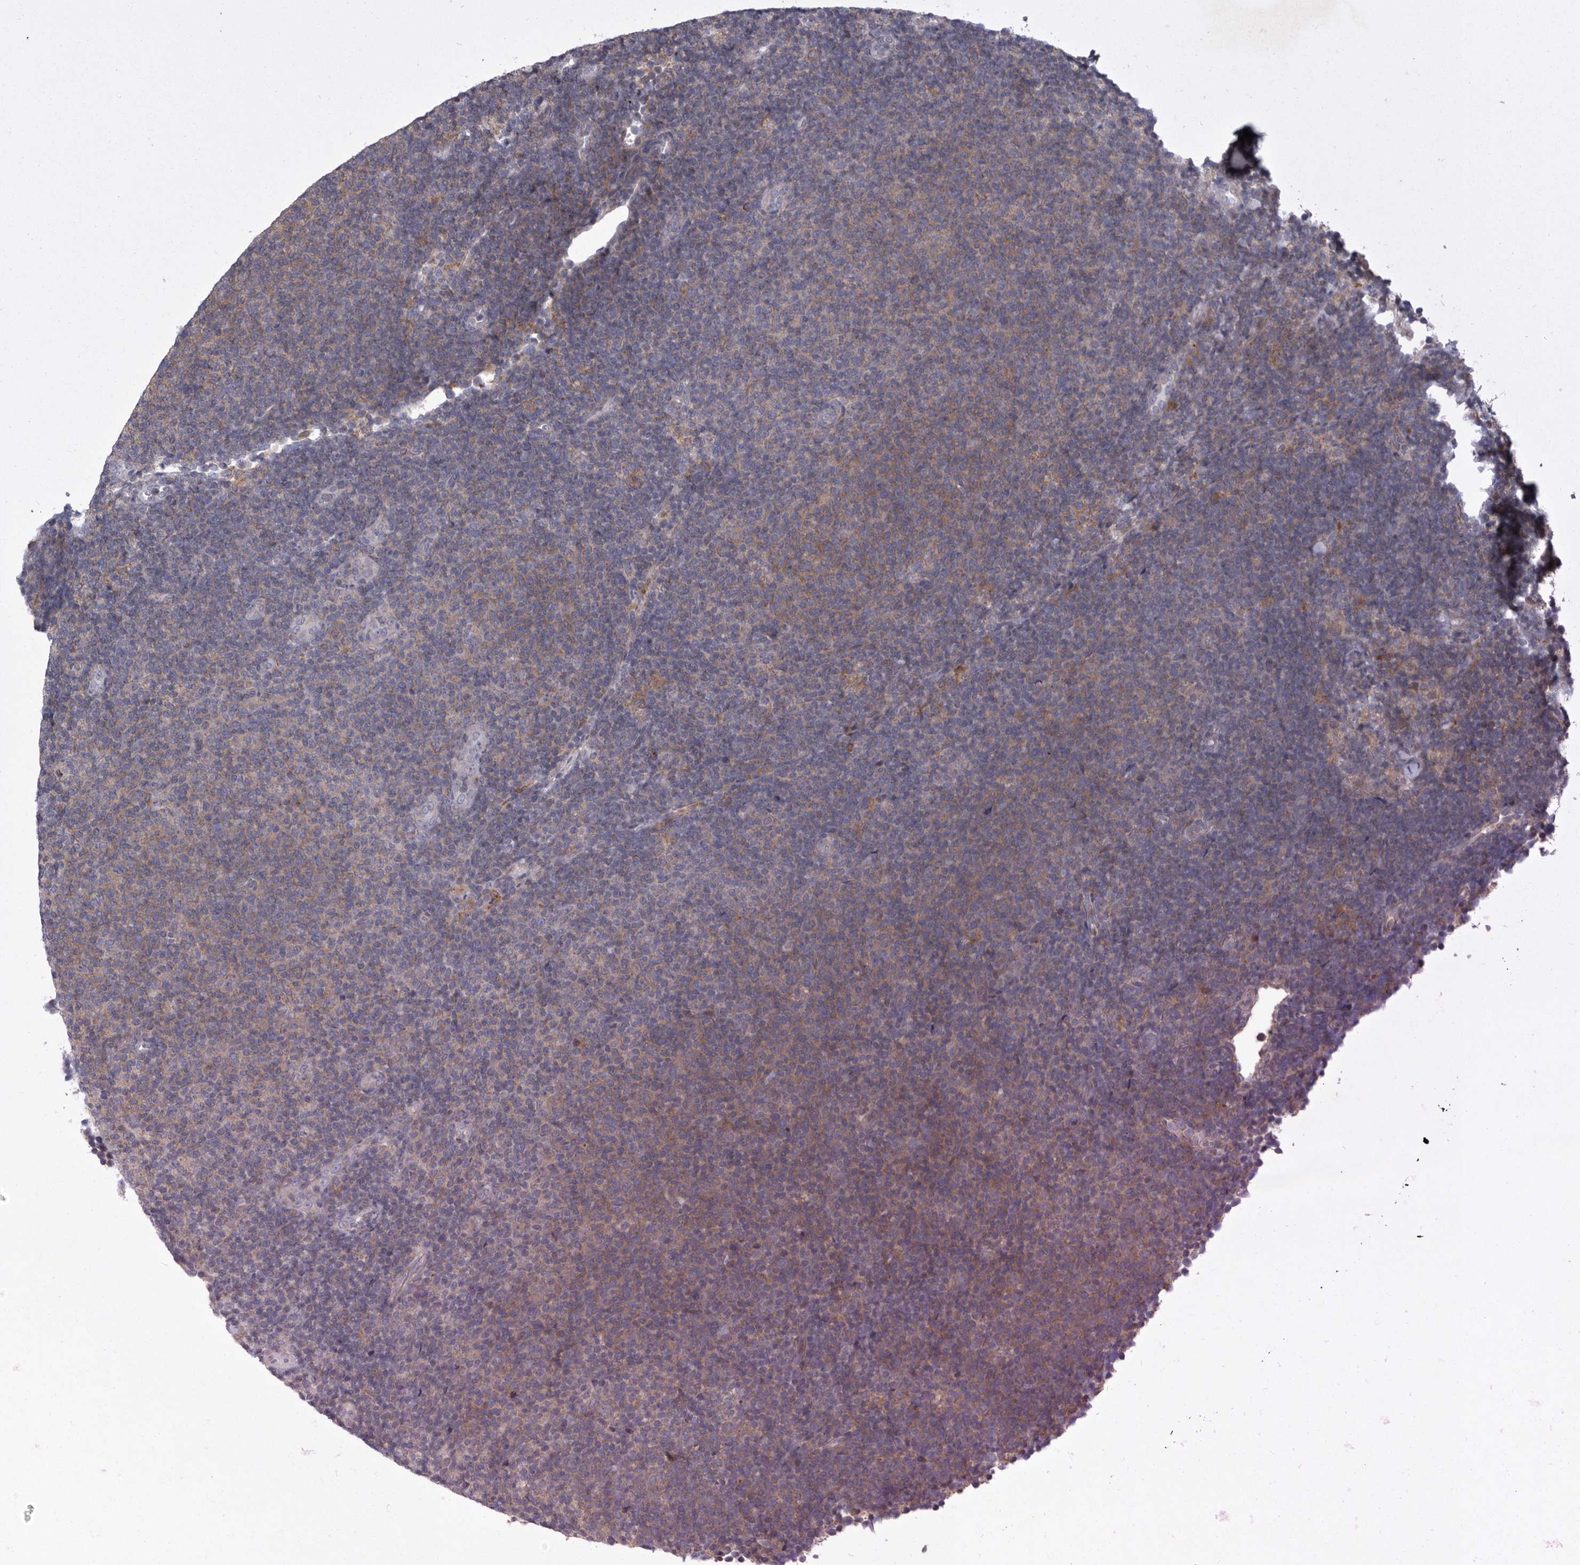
{"staining": {"intensity": "moderate", "quantity": "25%-75%", "location": "cytoplasmic/membranous"}, "tissue": "lymphoma", "cell_type": "Tumor cells", "image_type": "cancer", "snomed": [{"axis": "morphology", "description": "Malignant lymphoma, non-Hodgkin's type, Low grade"}, {"axis": "topography", "description": "Lymph node"}], "caption": "The micrograph demonstrates immunohistochemical staining of lymphoma. There is moderate cytoplasmic/membranous positivity is identified in about 25%-75% of tumor cells.", "gene": "MPZL1", "patient": {"sex": "male", "age": 66}}